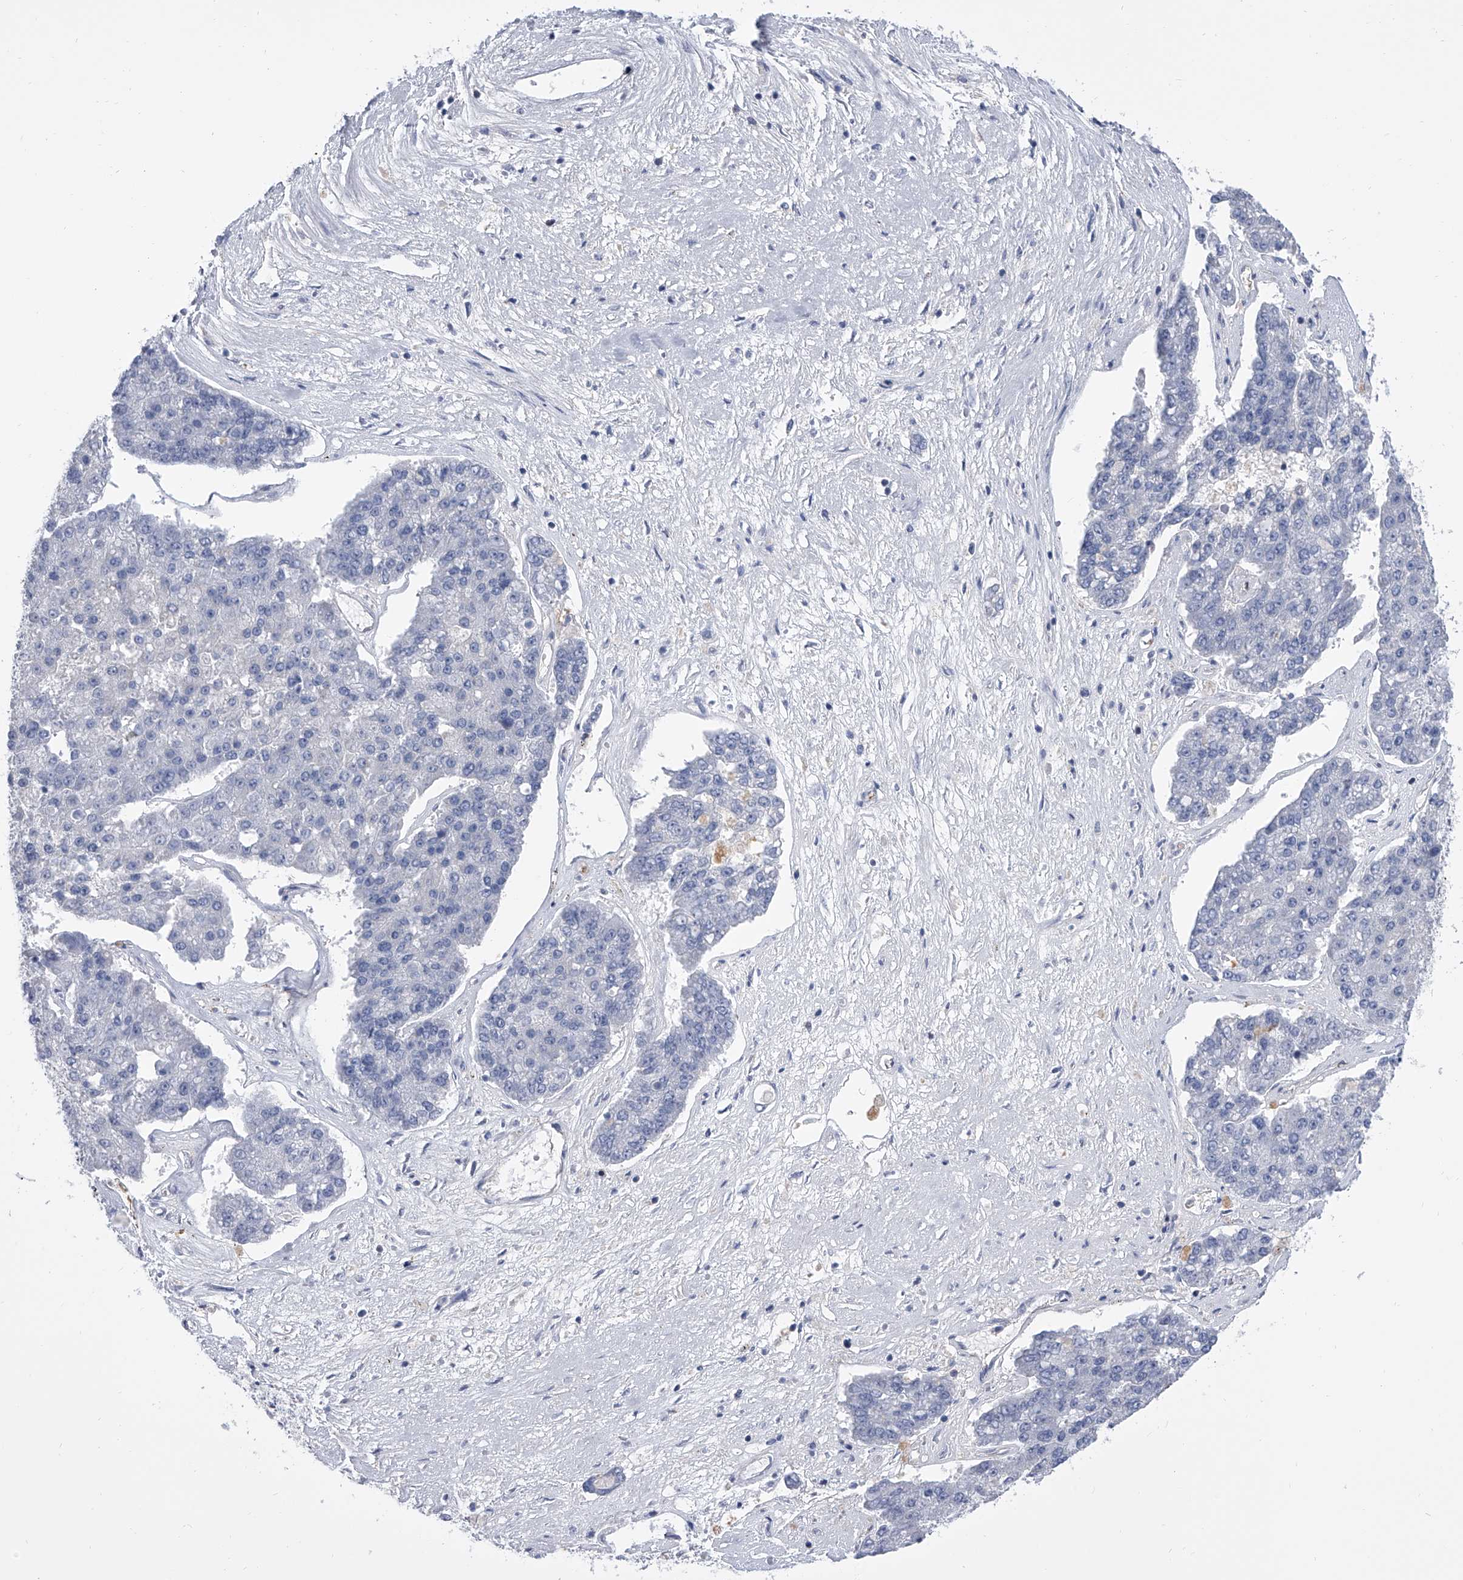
{"staining": {"intensity": "negative", "quantity": "none", "location": "none"}, "tissue": "pancreatic cancer", "cell_type": "Tumor cells", "image_type": "cancer", "snomed": [{"axis": "morphology", "description": "Adenocarcinoma, NOS"}, {"axis": "topography", "description": "Pancreas"}], "caption": "Immunohistochemistry (IHC) micrograph of neoplastic tissue: adenocarcinoma (pancreatic) stained with DAB (3,3'-diaminobenzidine) demonstrates no significant protein staining in tumor cells.", "gene": "SERPINB9", "patient": {"sex": "male", "age": 50}}